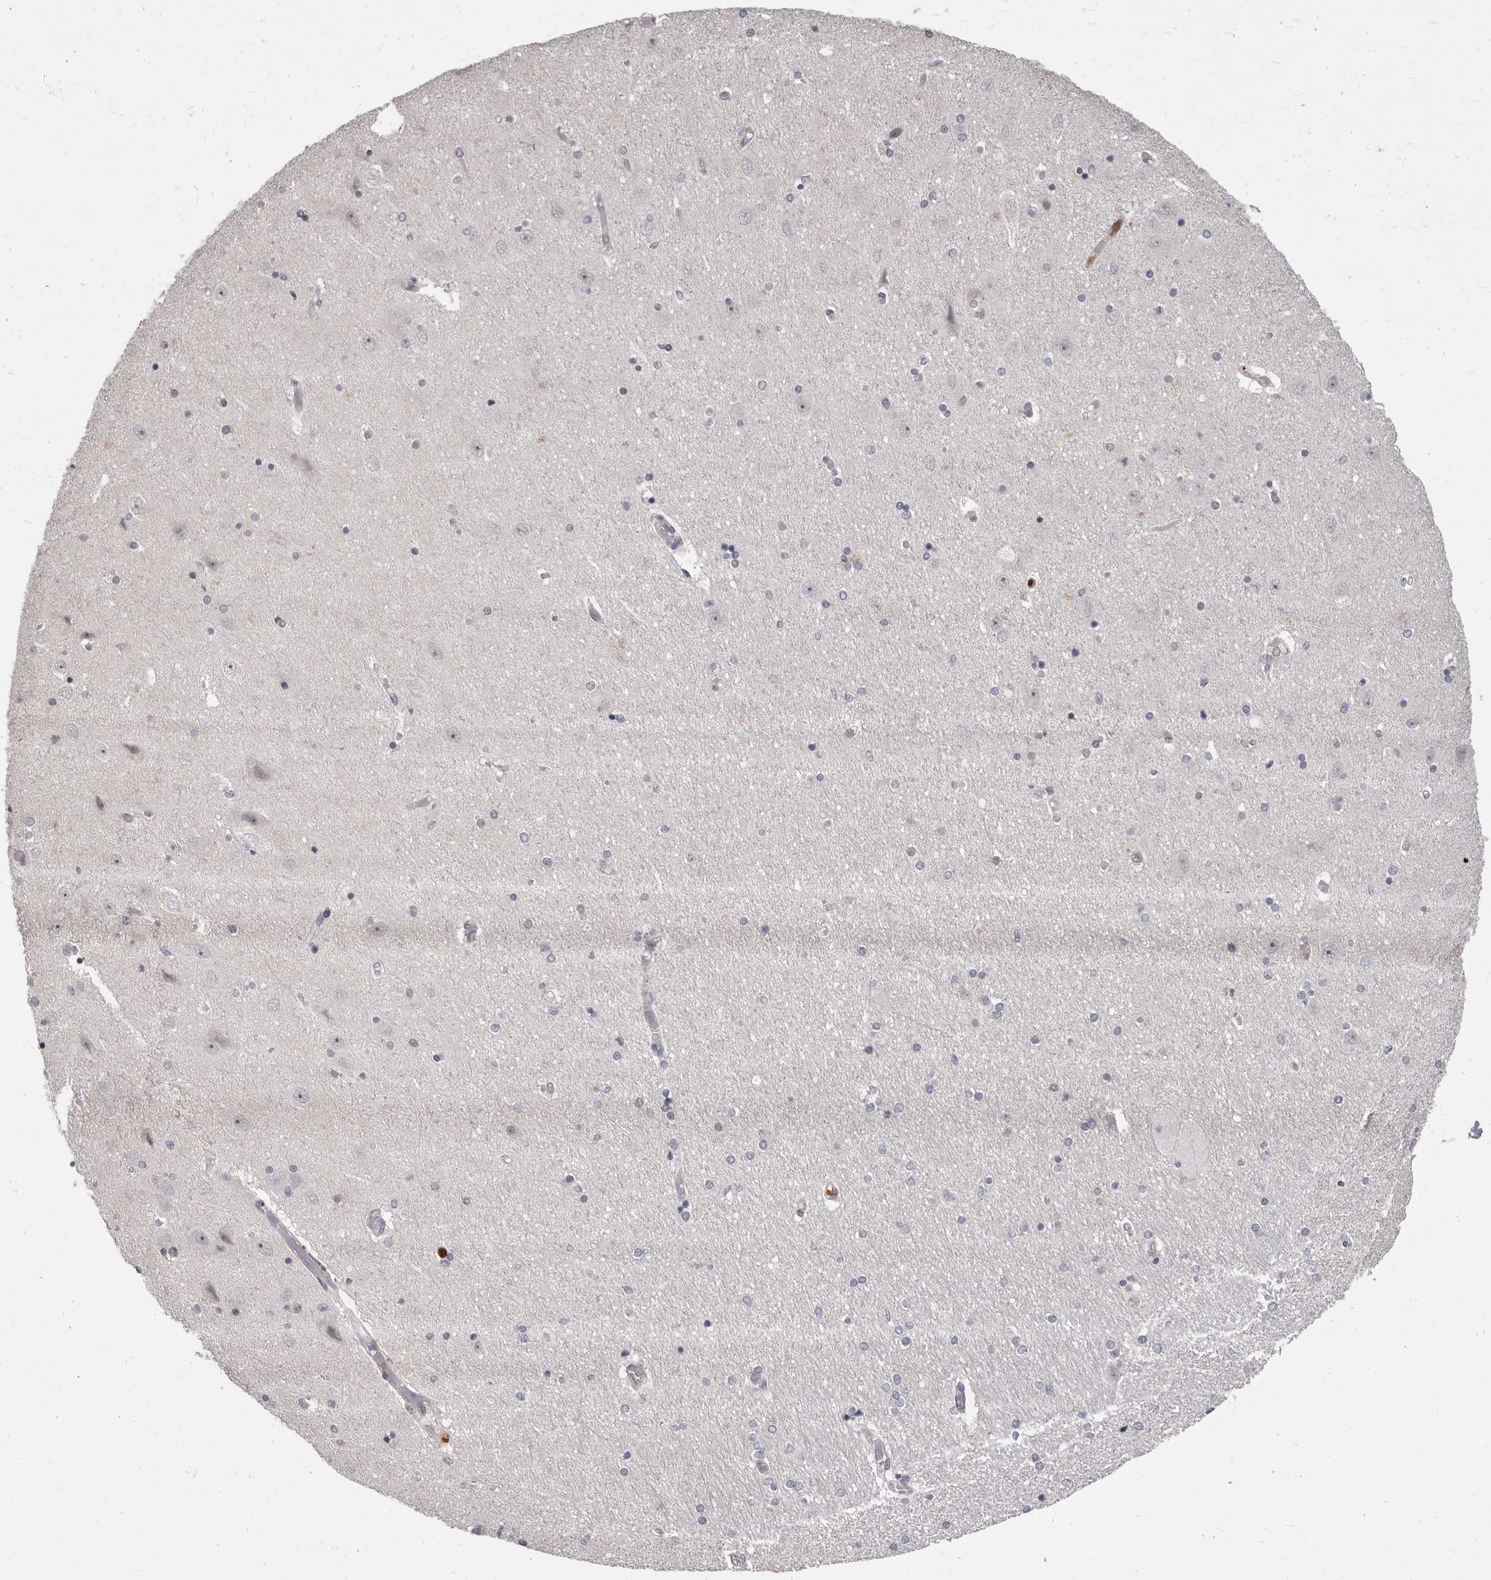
{"staining": {"intensity": "negative", "quantity": "none", "location": "none"}, "tissue": "hippocampus", "cell_type": "Glial cells", "image_type": "normal", "snomed": [{"axis": "morphology", "description": "Normal tissue, NOS"}, {"axis": "topography", "description": "Hippocampus"}], "caption": "Immunohistochemistry micrograph of unremarkable hippocampus: human hippocampus stained with DAB demonstrates no significant protein staining in glial cells.", "gene": "GPR157", "patient": {"sex": "female", "age": 54}}